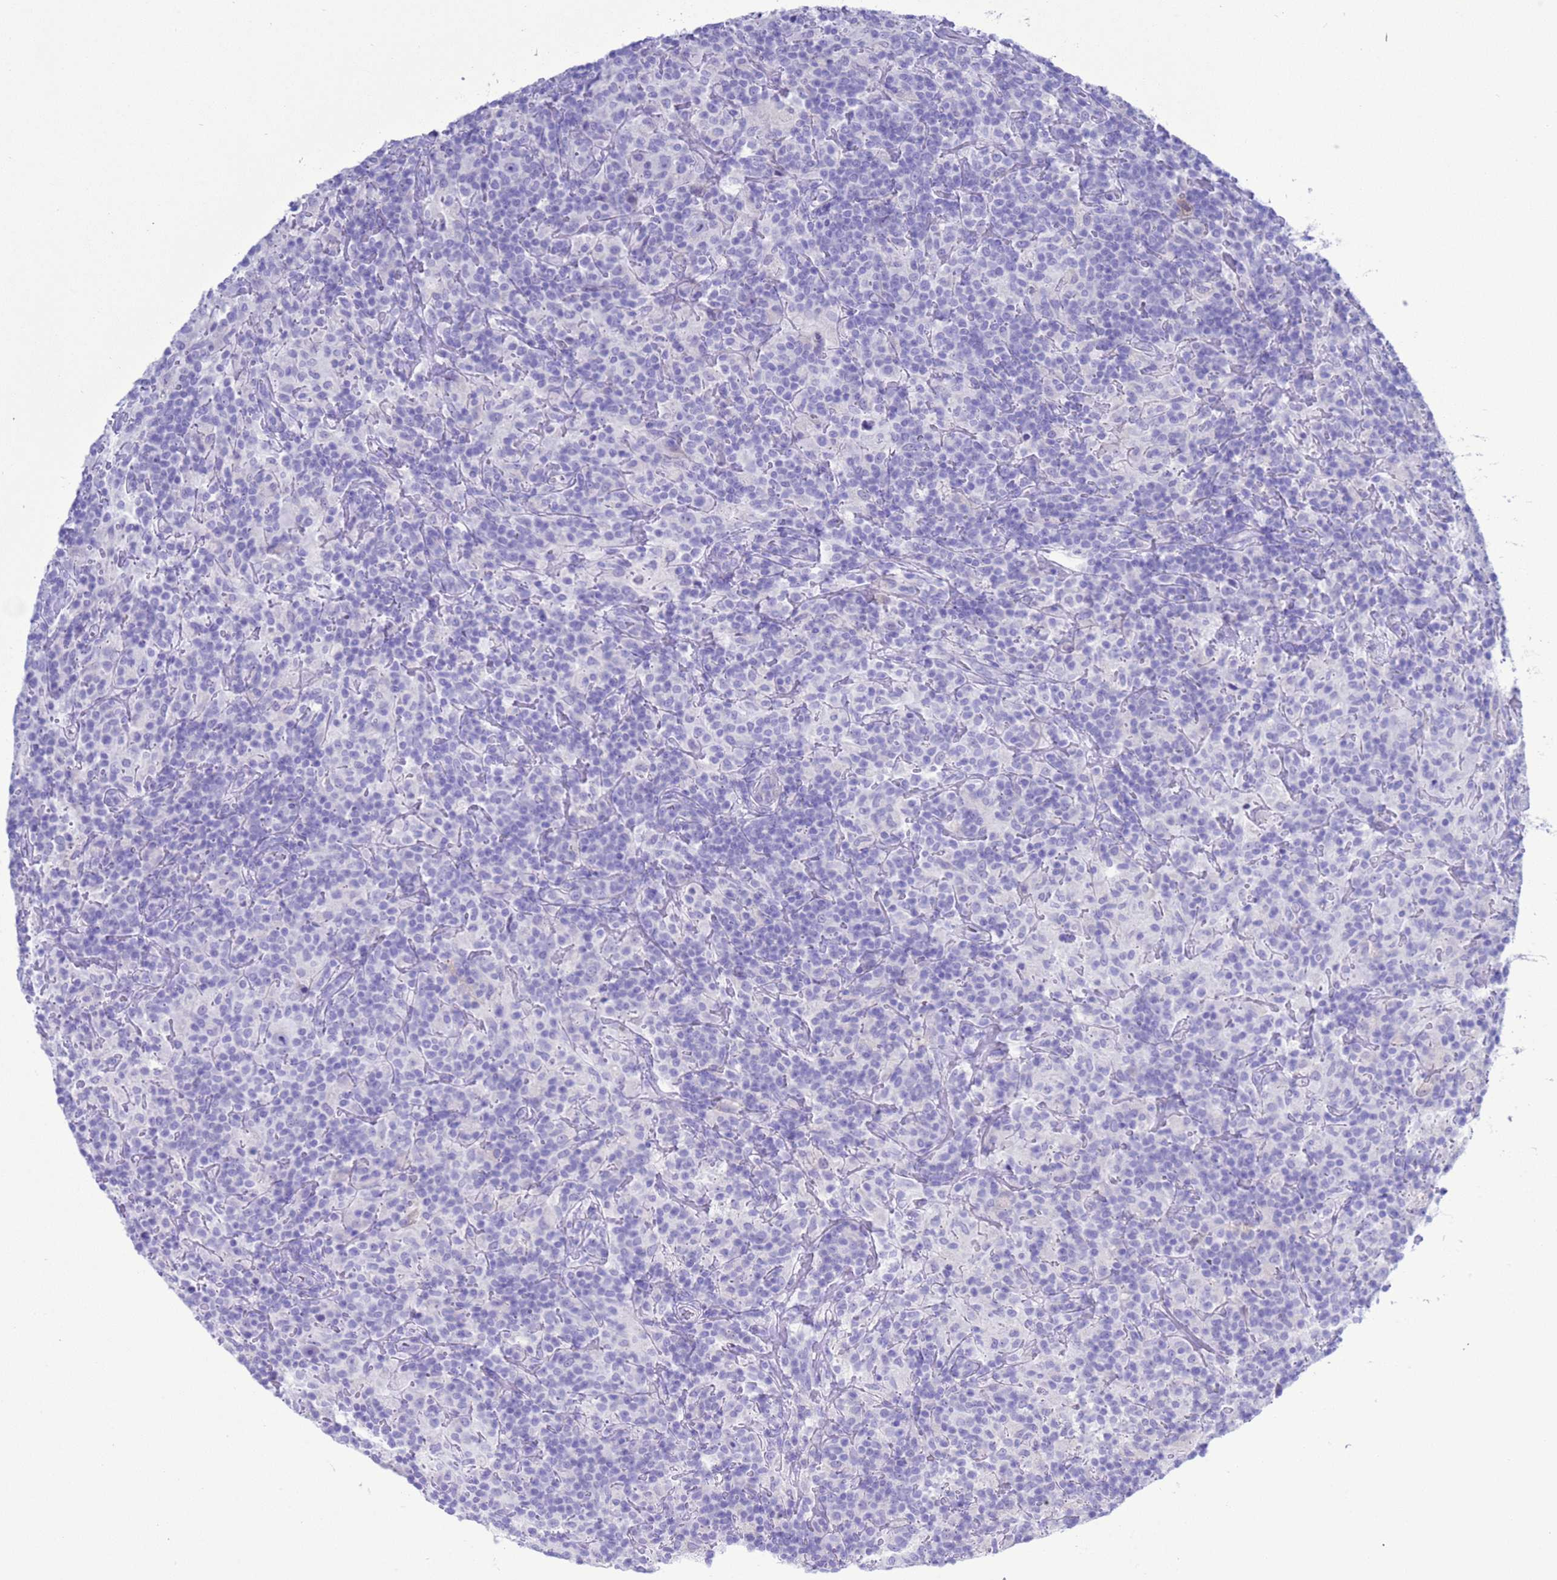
{"staining": {"intensity": "negative", "quantity": "none", "location": "none"}, "tissue": "lymphoma", "cell_type": "Tumor cells", "image_type": "cancer", "snomed": [{"axis": "morphology", "description": "Hodgkin's disease, NOS"}, {"axis": "topography", "description": "Lymph node"}], "caption": "An immunohistochemistry image of Hodgkin's disease is shown. There is no staining in tumor cells of Hodgkin's disease.", "gene": "GSTM1", "patient": {"sex": "male", "age": 70}}